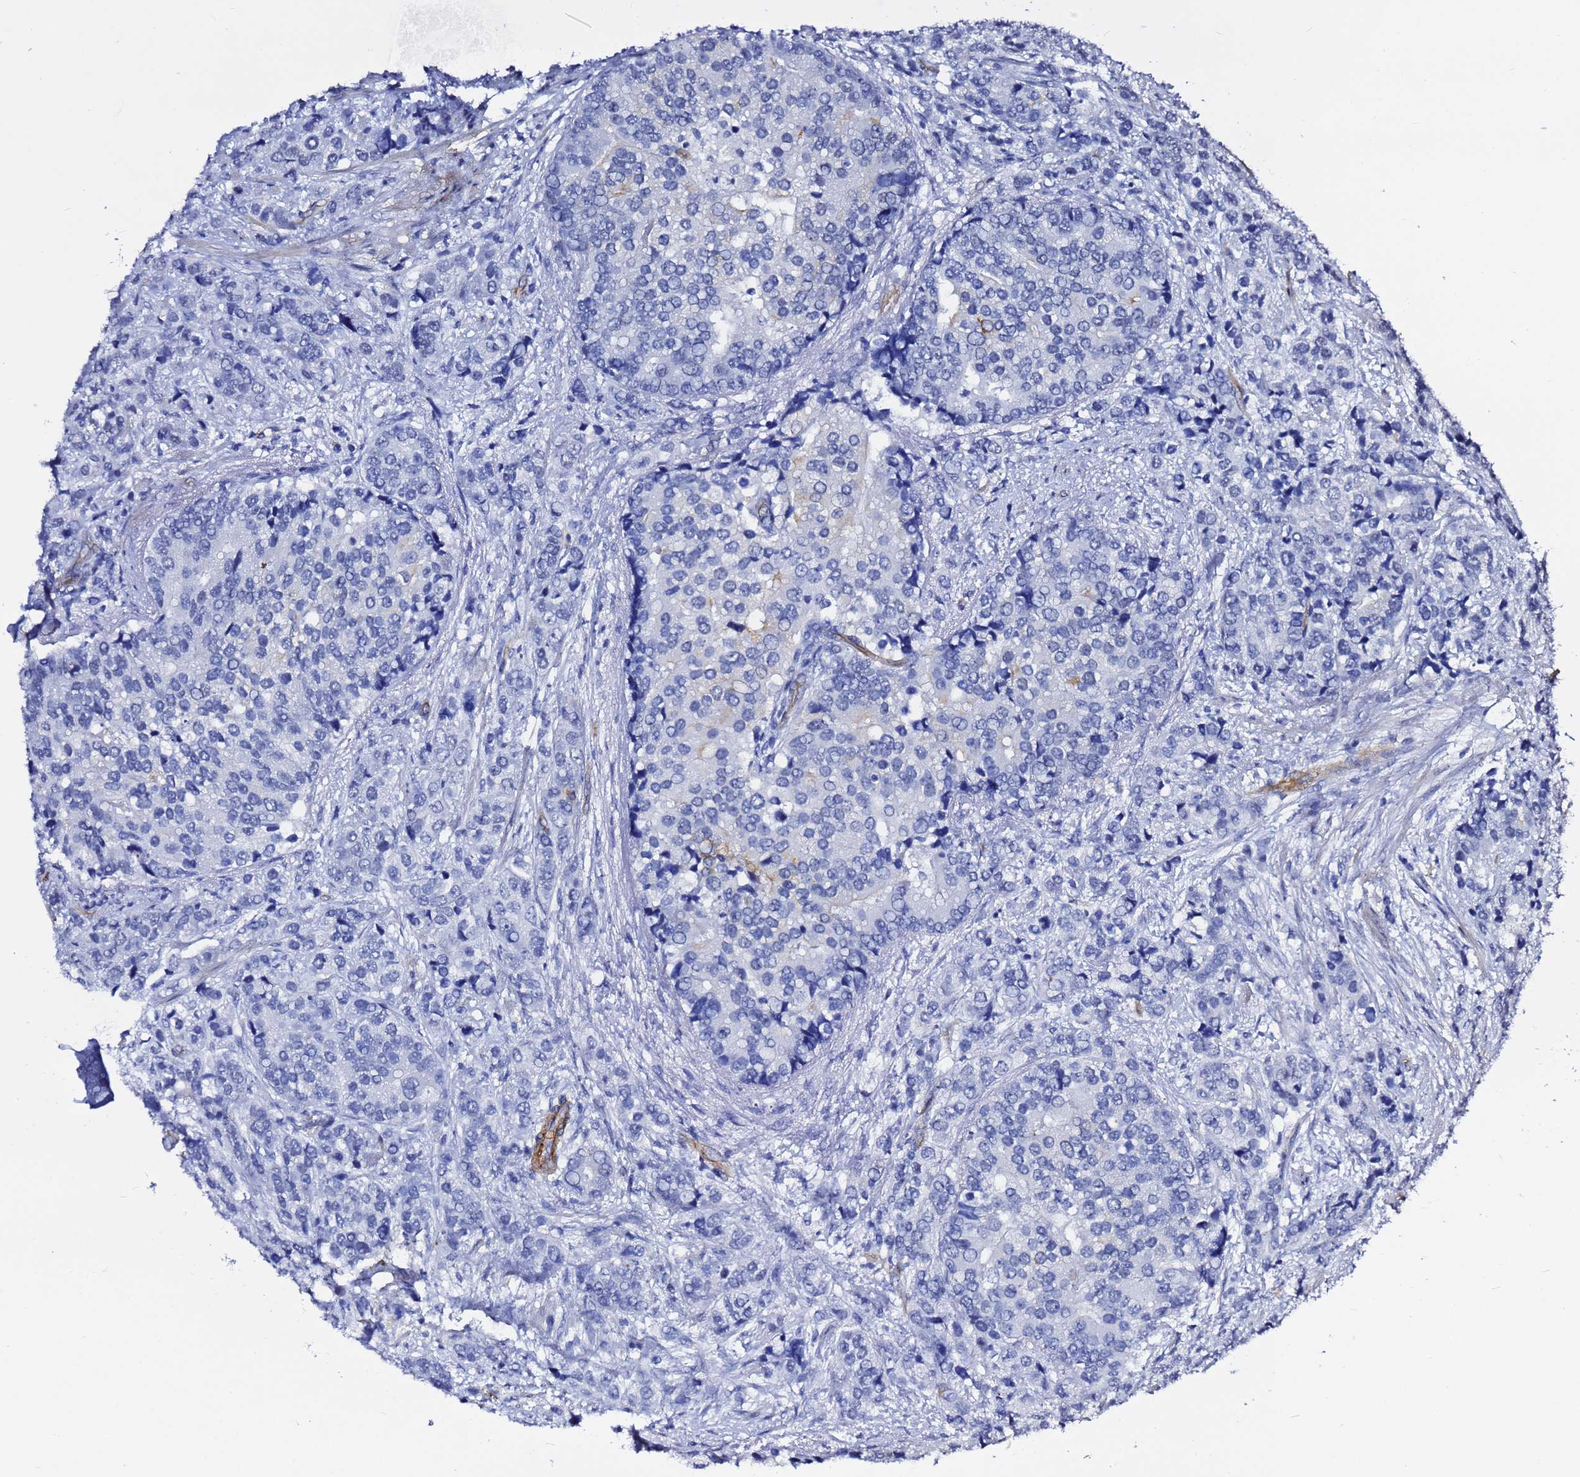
{"staining": {"intensity": "negative", "quantity": "none", "location": "none"}, "tissue": "prostate cancer", "cell_type": "Tumor cells", "image_type": "cancer", "snomed": [{"axis": "morphology", "description": "Adenocarcinoma, High grade"}, {"axis": "topography", "description": "Prostate"}], "caption": "An IHC micrograph of prostate cancer (high-grade adenocarcinoma) is shown. There is no staining in tumor cells of prostate cancer (high-grade adenocarcinoma).", "gene": "DEFB104A", "patient": {"sex": "male", "age": 62}}